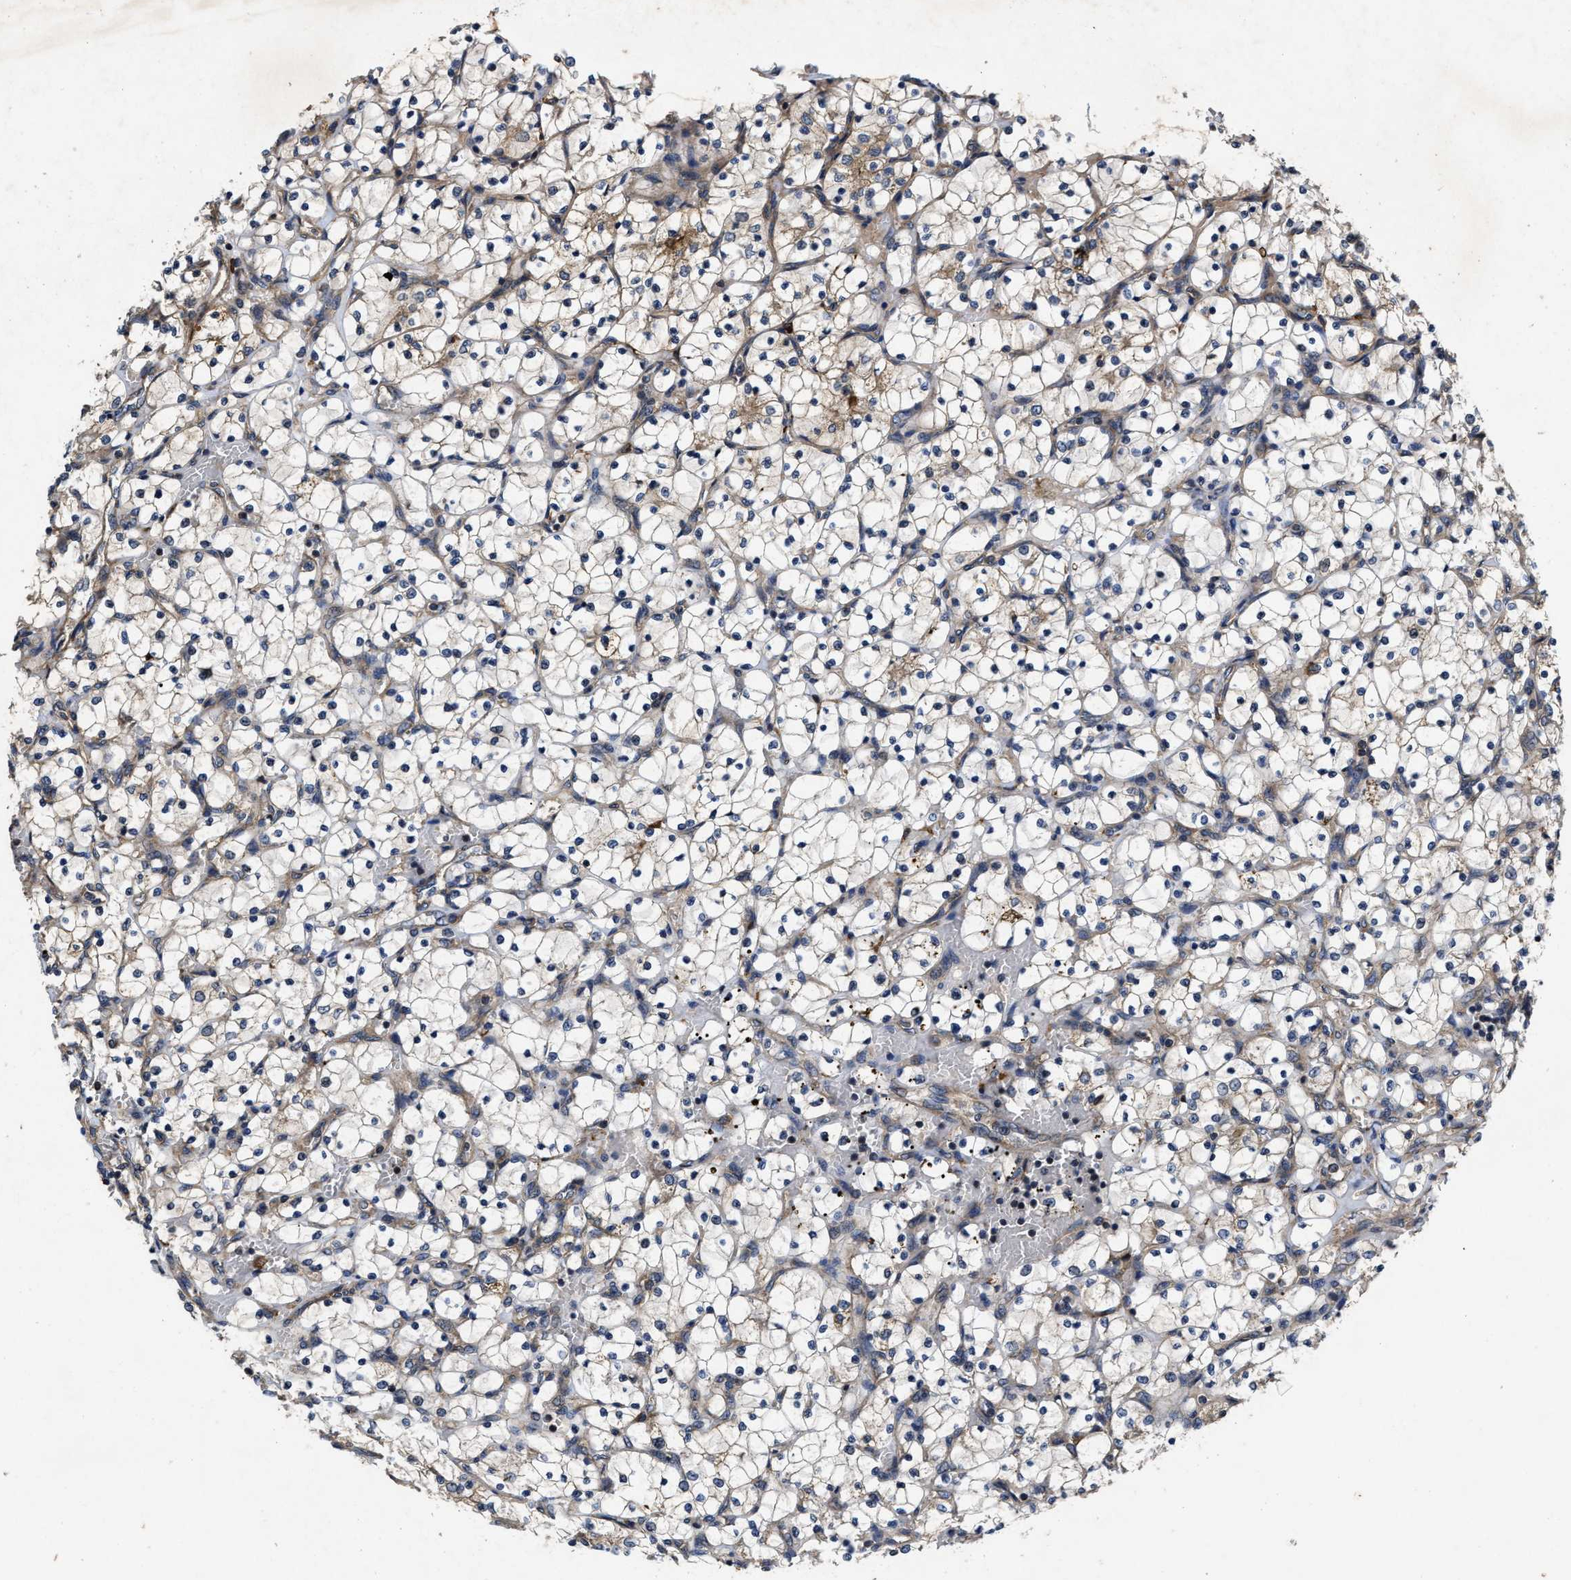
{"staining": {"intensity": "moderate", "quantity": "<25%", "location": "cytoplasmic/membranous"}, "tissue": "renal cancer", "cell_type": "Tumor cells", "image_type": "cancer", "snomed": [{"axis": "morphology", "description": "Adenocarcinoma, NOS"}, {"axis": "topography", "description": "Kidney"}], "caption": "IHC (DAB) staining of renal adenocarcinoma demonstrates moderate cytoplasmic/membranous protein expression in about <25% of tumor cells.", "gene": "EFNA4", "patient": {"sex": "female", "age": 69}}